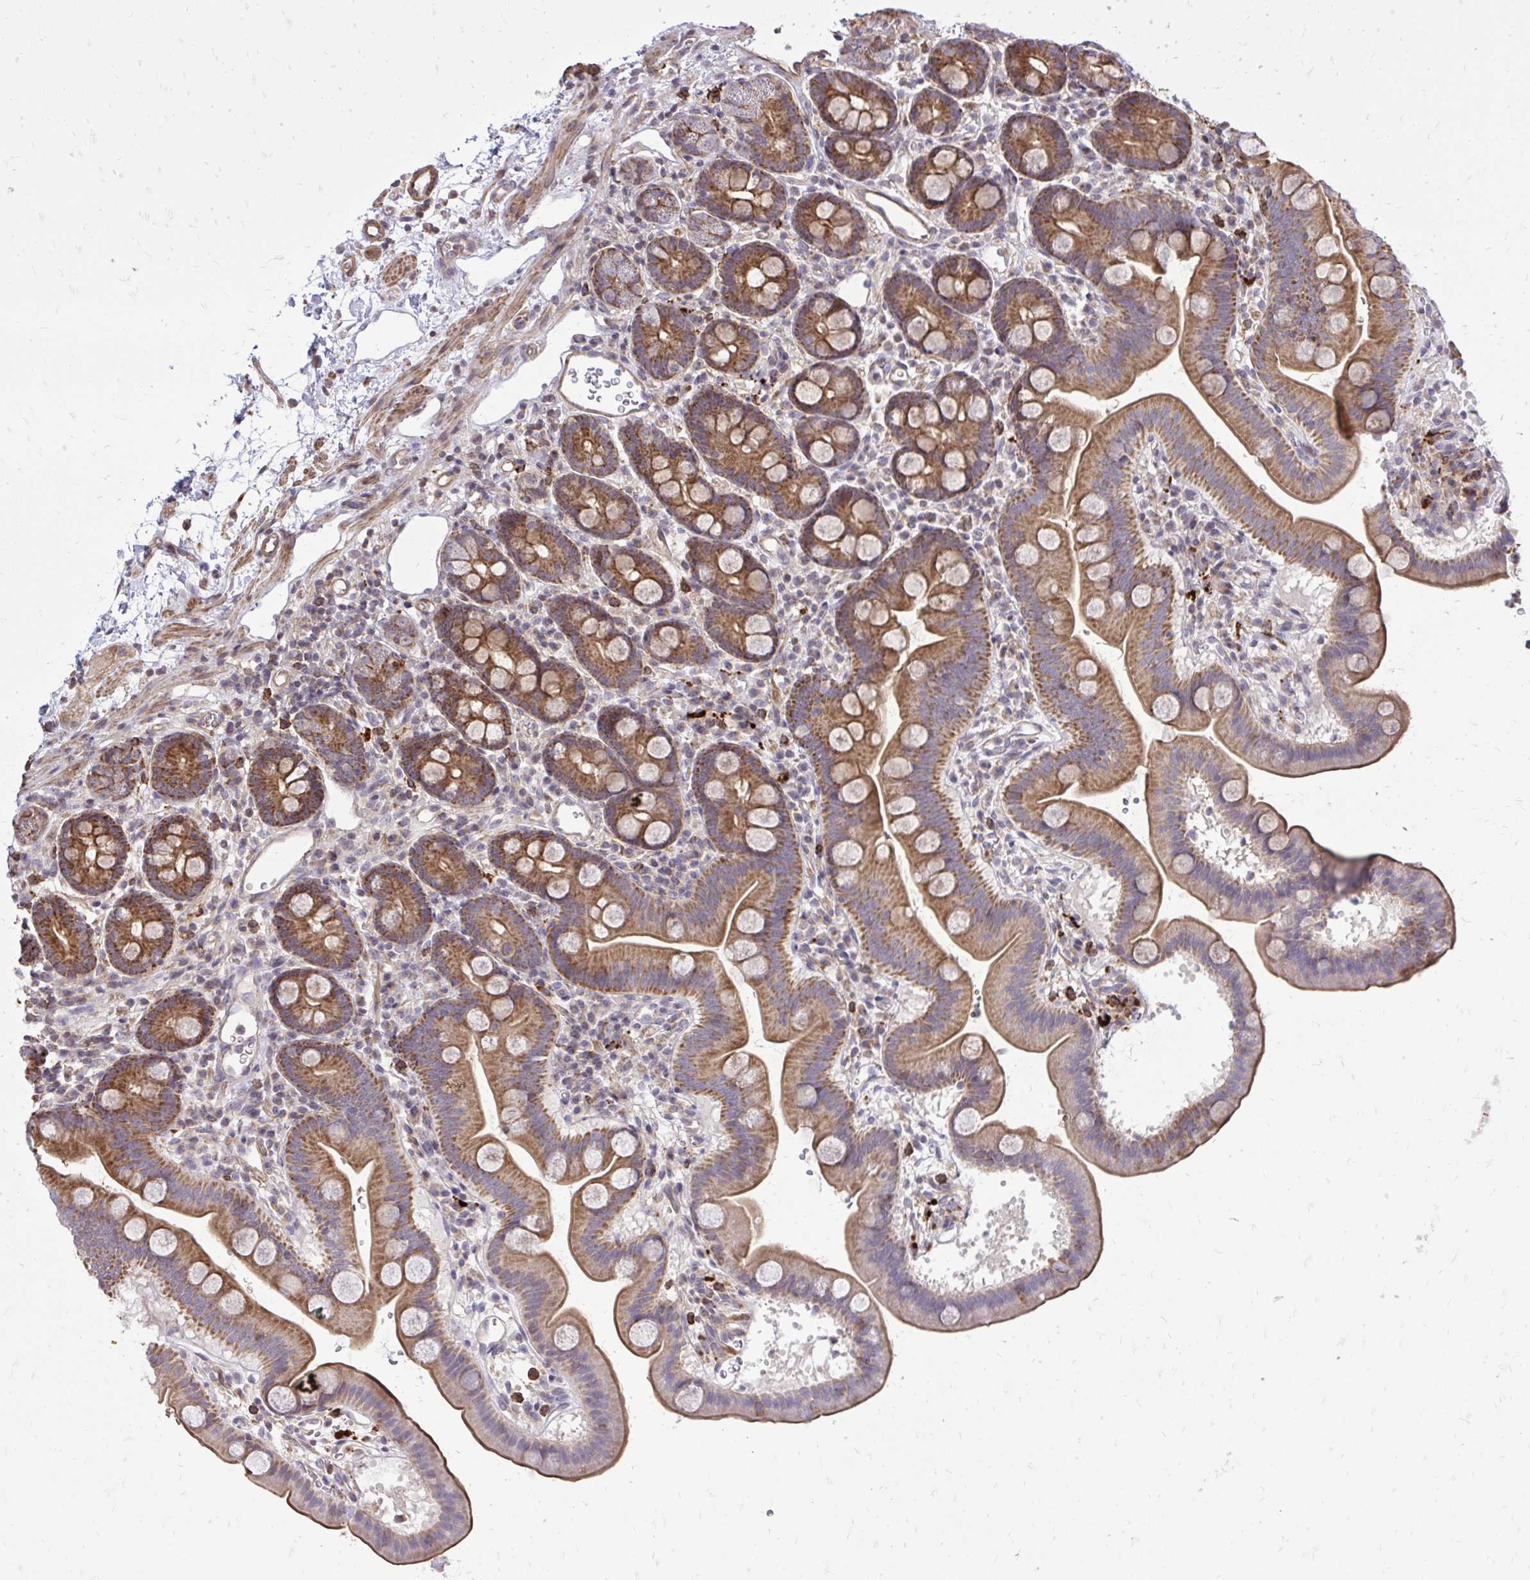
{"staining": {"intensity": "strong", "quantity": ">75%", "location": "cytoplasmic/membranous"}, "tissue": "duodenum", "cell_type": "Glandular cells", "image_type": "normal", "snomed": [{"axis": "morphology", "description": "Normal tissue, NOS"}, {"axis": "topography", "description": "Duodenum"}], "caption": "A photomicrograph of duodenum stained for a protein shows strong cytoplasmic/membranous brown staining in glandular cells.", "gene": "SLC7A5", "patient": {"sex": "male", "age": 59}}